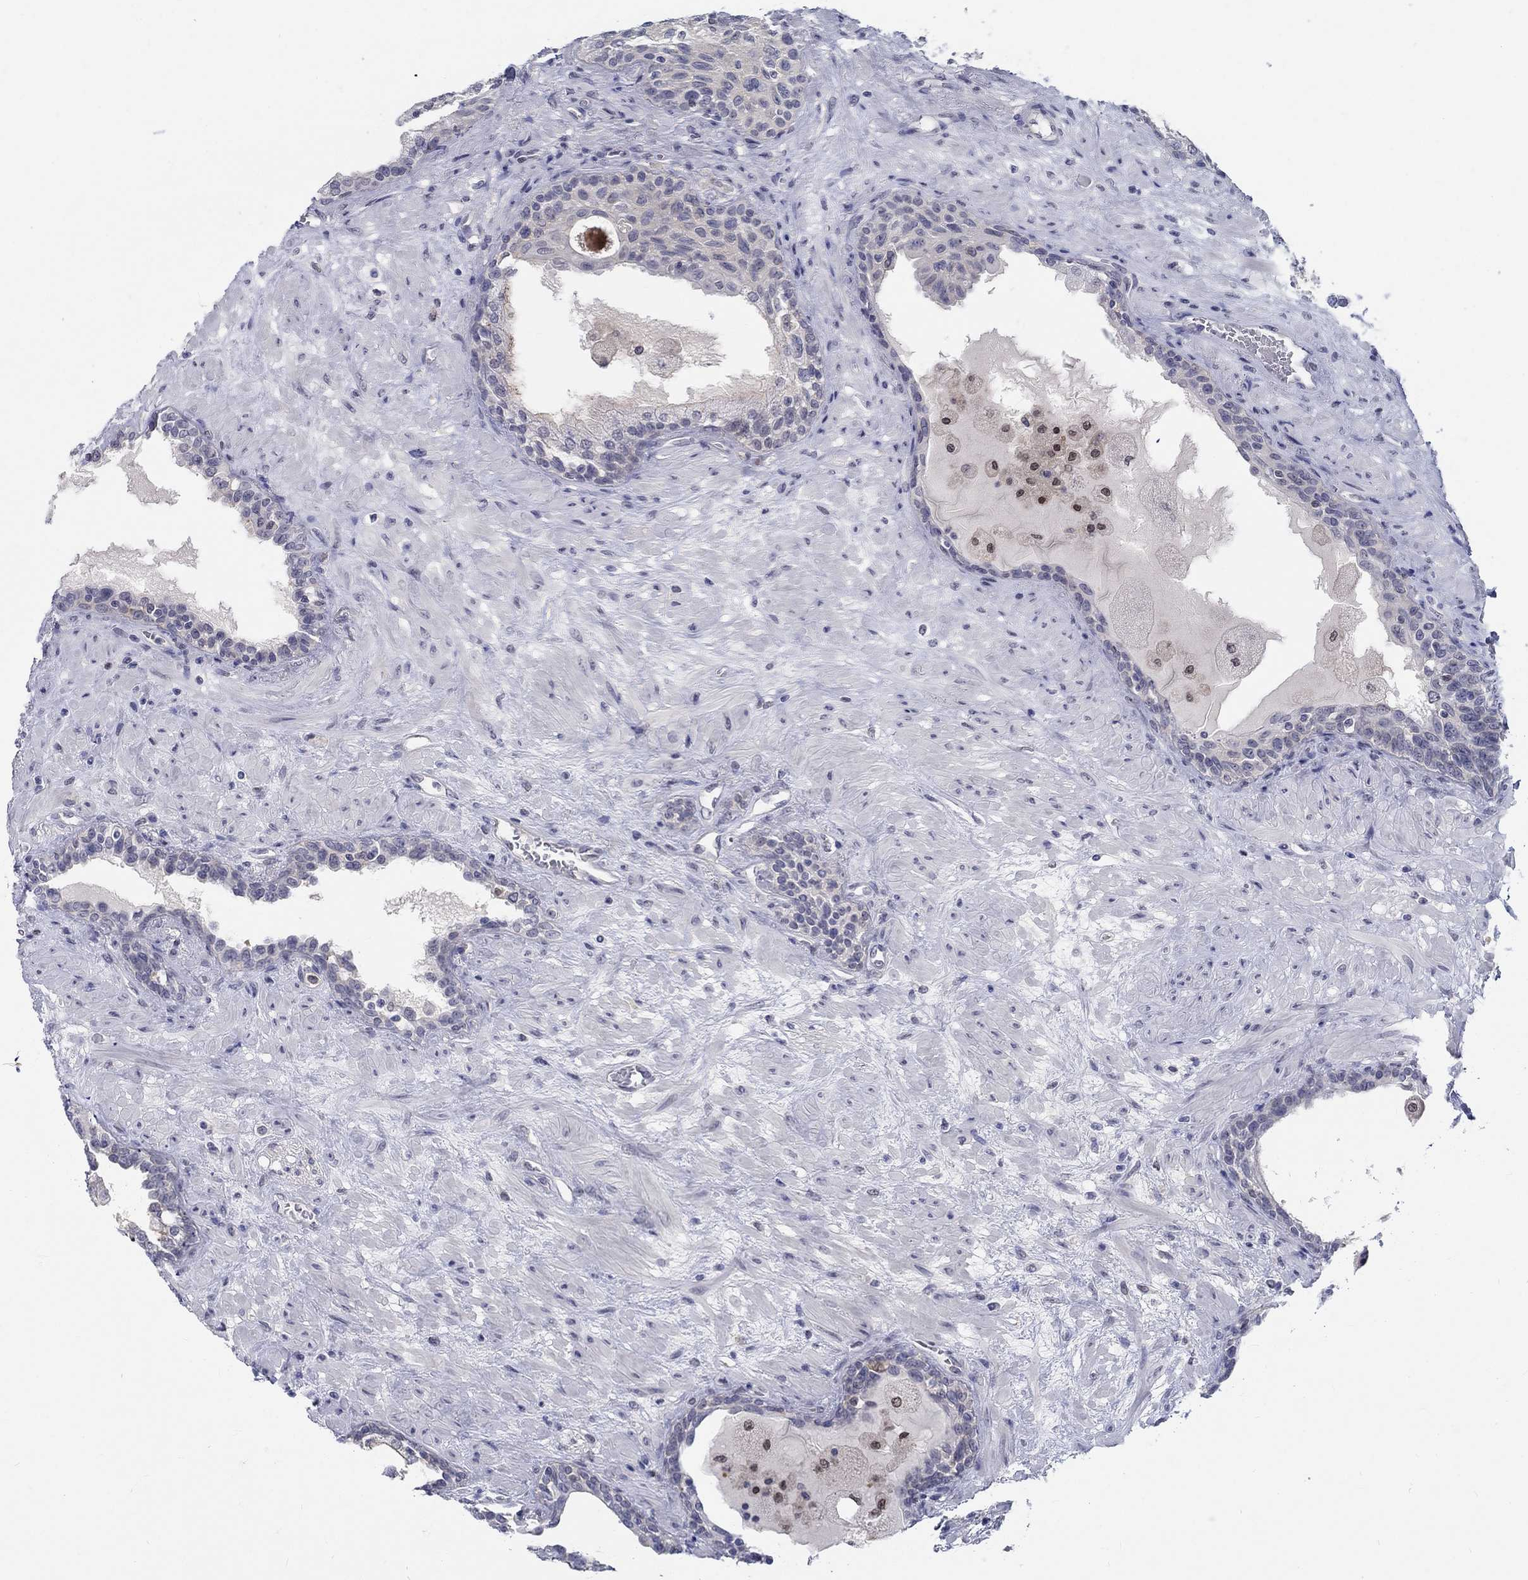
{"staining": {"intensity": "negative", "quantity": "none", "location": "none"}, "tissue": "prostate", "cell_type": "Glandular cells", "image_type": "normal", "snomed": [{"axis": "morphology", "description": "Normal tissue, NOS"}, {"axis": "topography", "description": "Prostate"}], "caption": "The histopathology image exhibits no significant expression in glandular cells of prostate. (Stains: DAB IHC with hematoxylin counter stain, Microscopy: brightfield microscopy at high magnification).", "gene": "EGFLAM", "patient": {"sex": "male", "age": 63}}